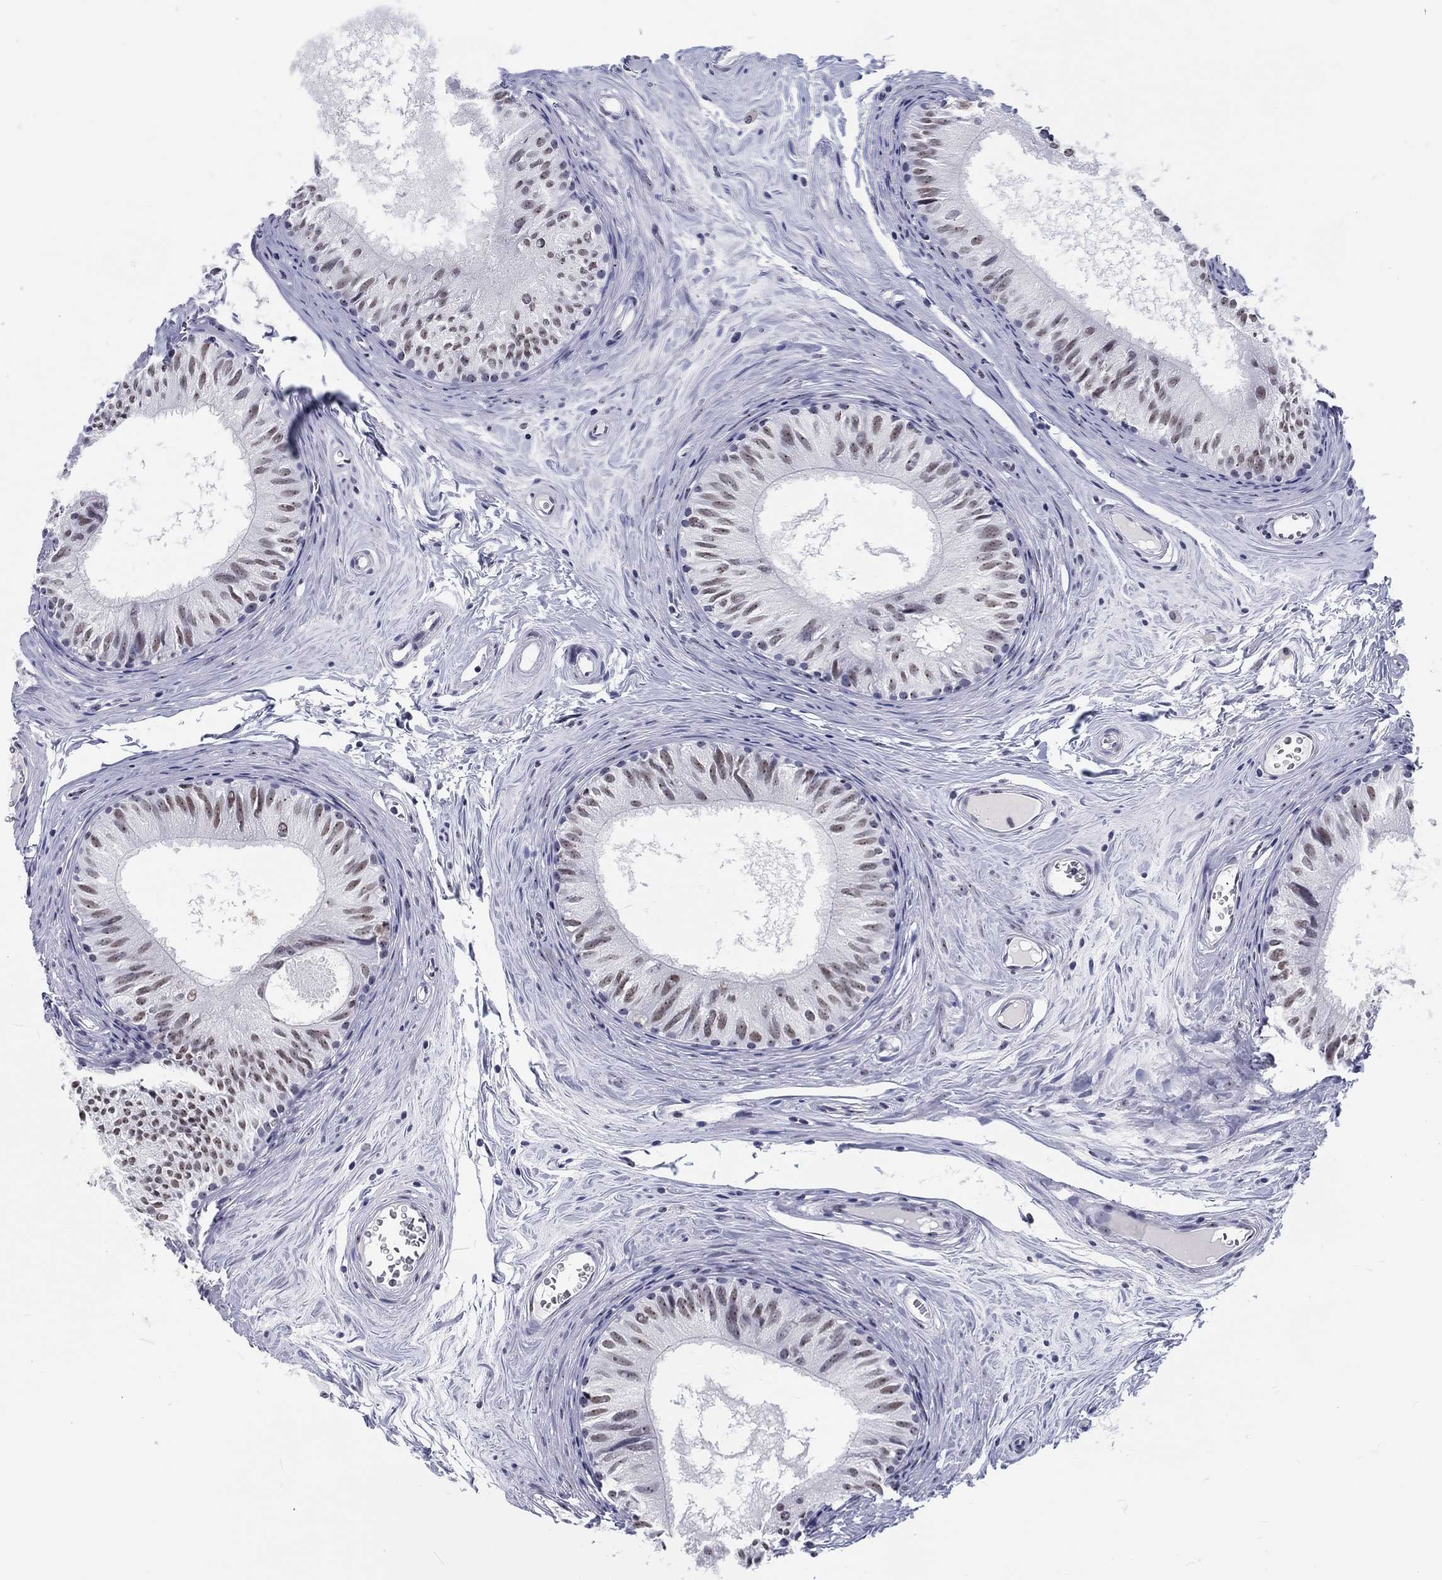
{"staining": {"intensity": "weak", "quantity": "<25%", "location": "nuclear"}, "tissue": "epididymis", "cell_type": "Glandular cells", "image_type": "normal", "snomed": [{"axis": "morphology", "description": "Normal tissue, NOS"}, {"axis": "topography", "description": "Epididymis"}], "caption": "Immunohistochemical staining of benign epididymis displays no significant positivity in glandular cells. (Stains: DAB IHC with hematoxylin counter stain, Microscopy: brightfield microscopy at high magnification).", "gene": "MAPK8IP1", "patient": {"sex": "male", "age": 52}}